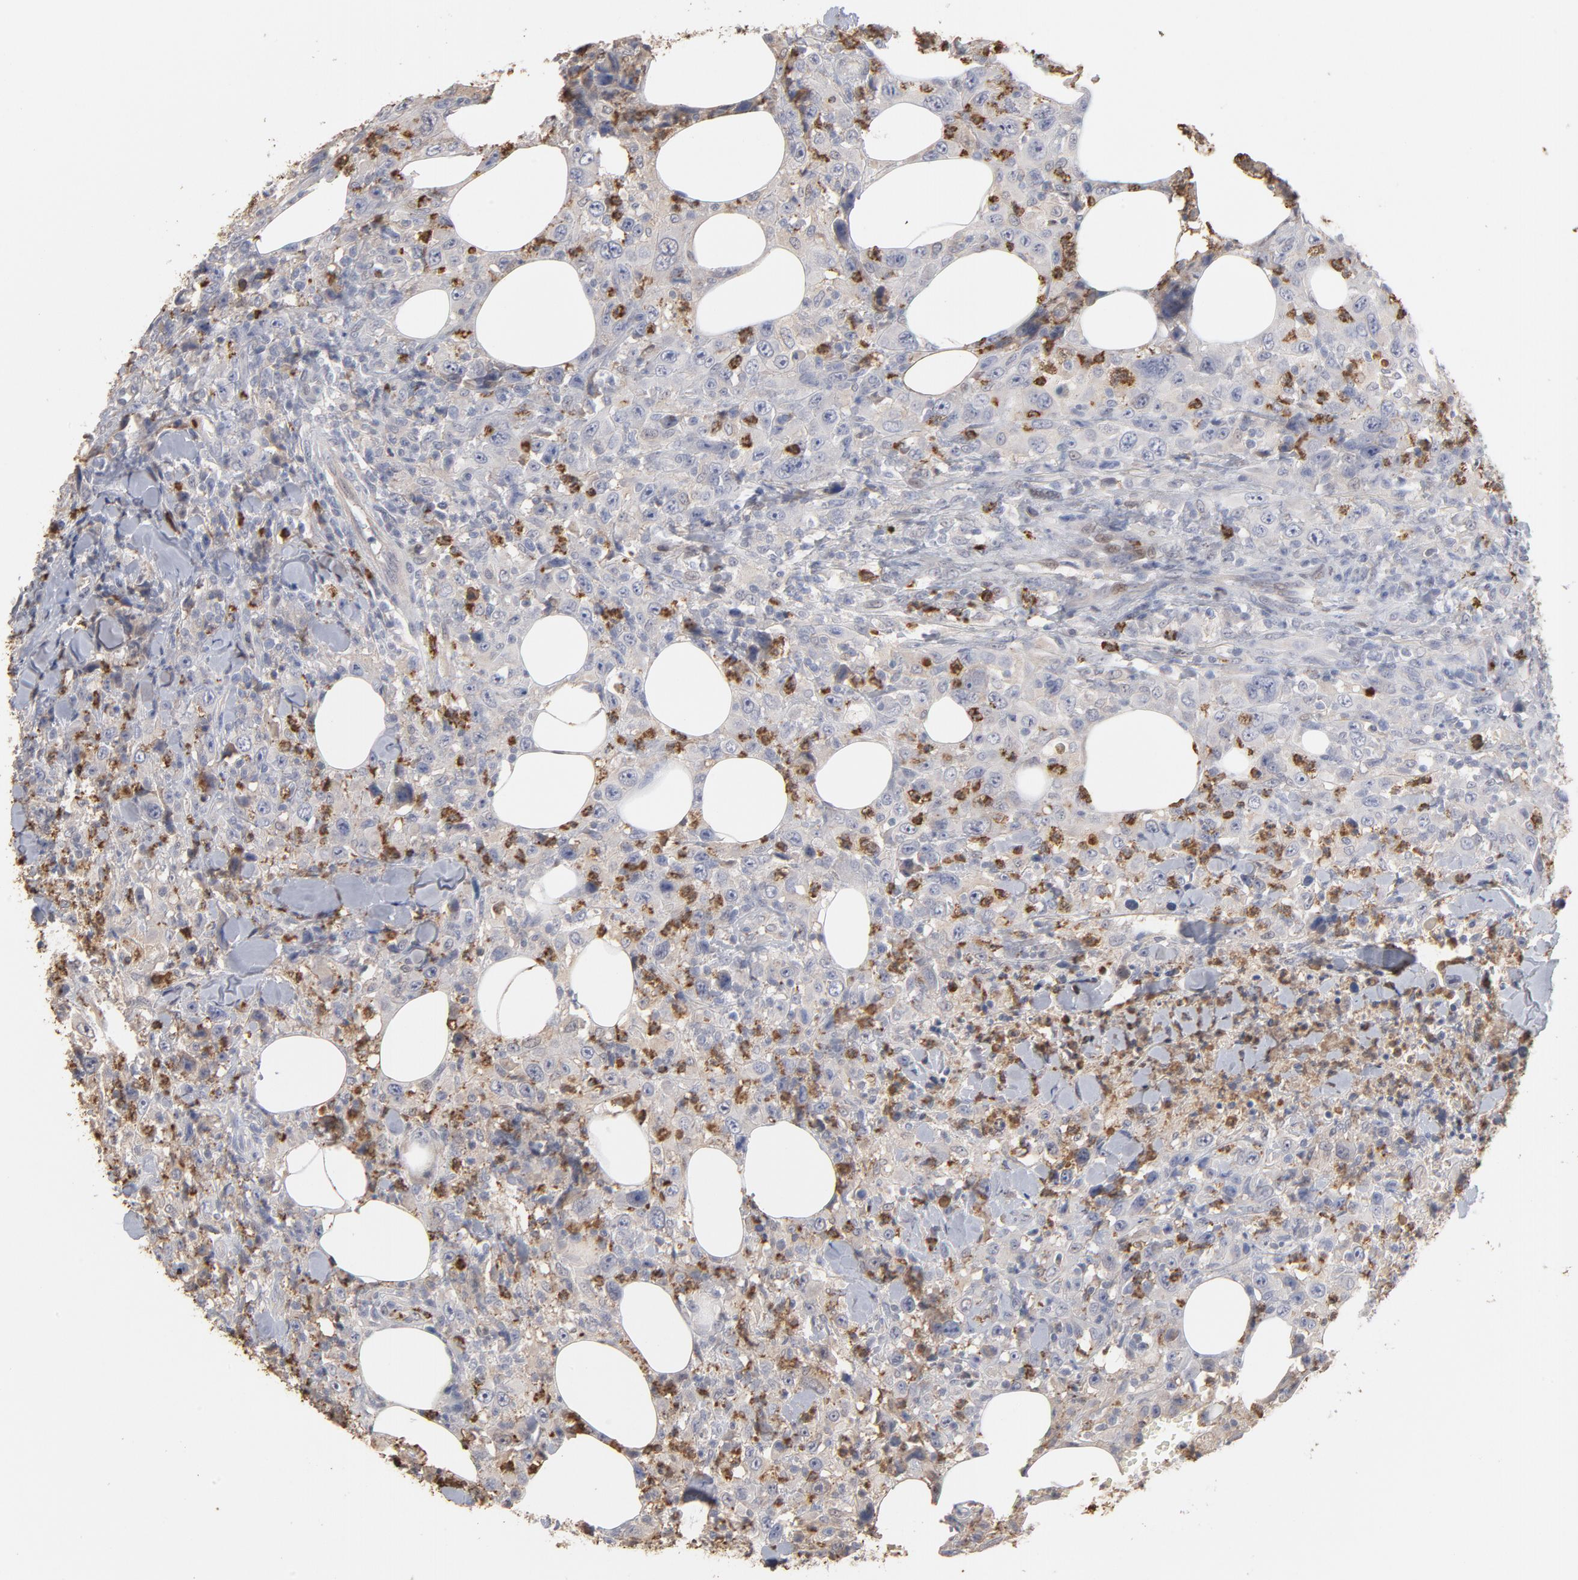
{"staining": {"intensity": "weak", "quantity": "25%-75%", "location": "cytoplasmic/membranous"}, "tissue": "thyroid cancer", "cell_type": "Tumor cells", "image_type": "cancer", "snomed": [{"axis": "morphology", "description": "Carcinoma, NOS"}, {"axis": "topography", "description": "Thyroid gland"}], "caption": "IHC photomicrograph of neoplastic tissue: human carcinoma (thyroid) stained using IHC demonstrates low levels of weak protein expression localized specifically in the cytoplasmic/membranous of tumor cells, appearing as a cytoplasmic/membranous brown color.", "gene": "PNMA1", "patient": {"sex": "female", "age": 77}}